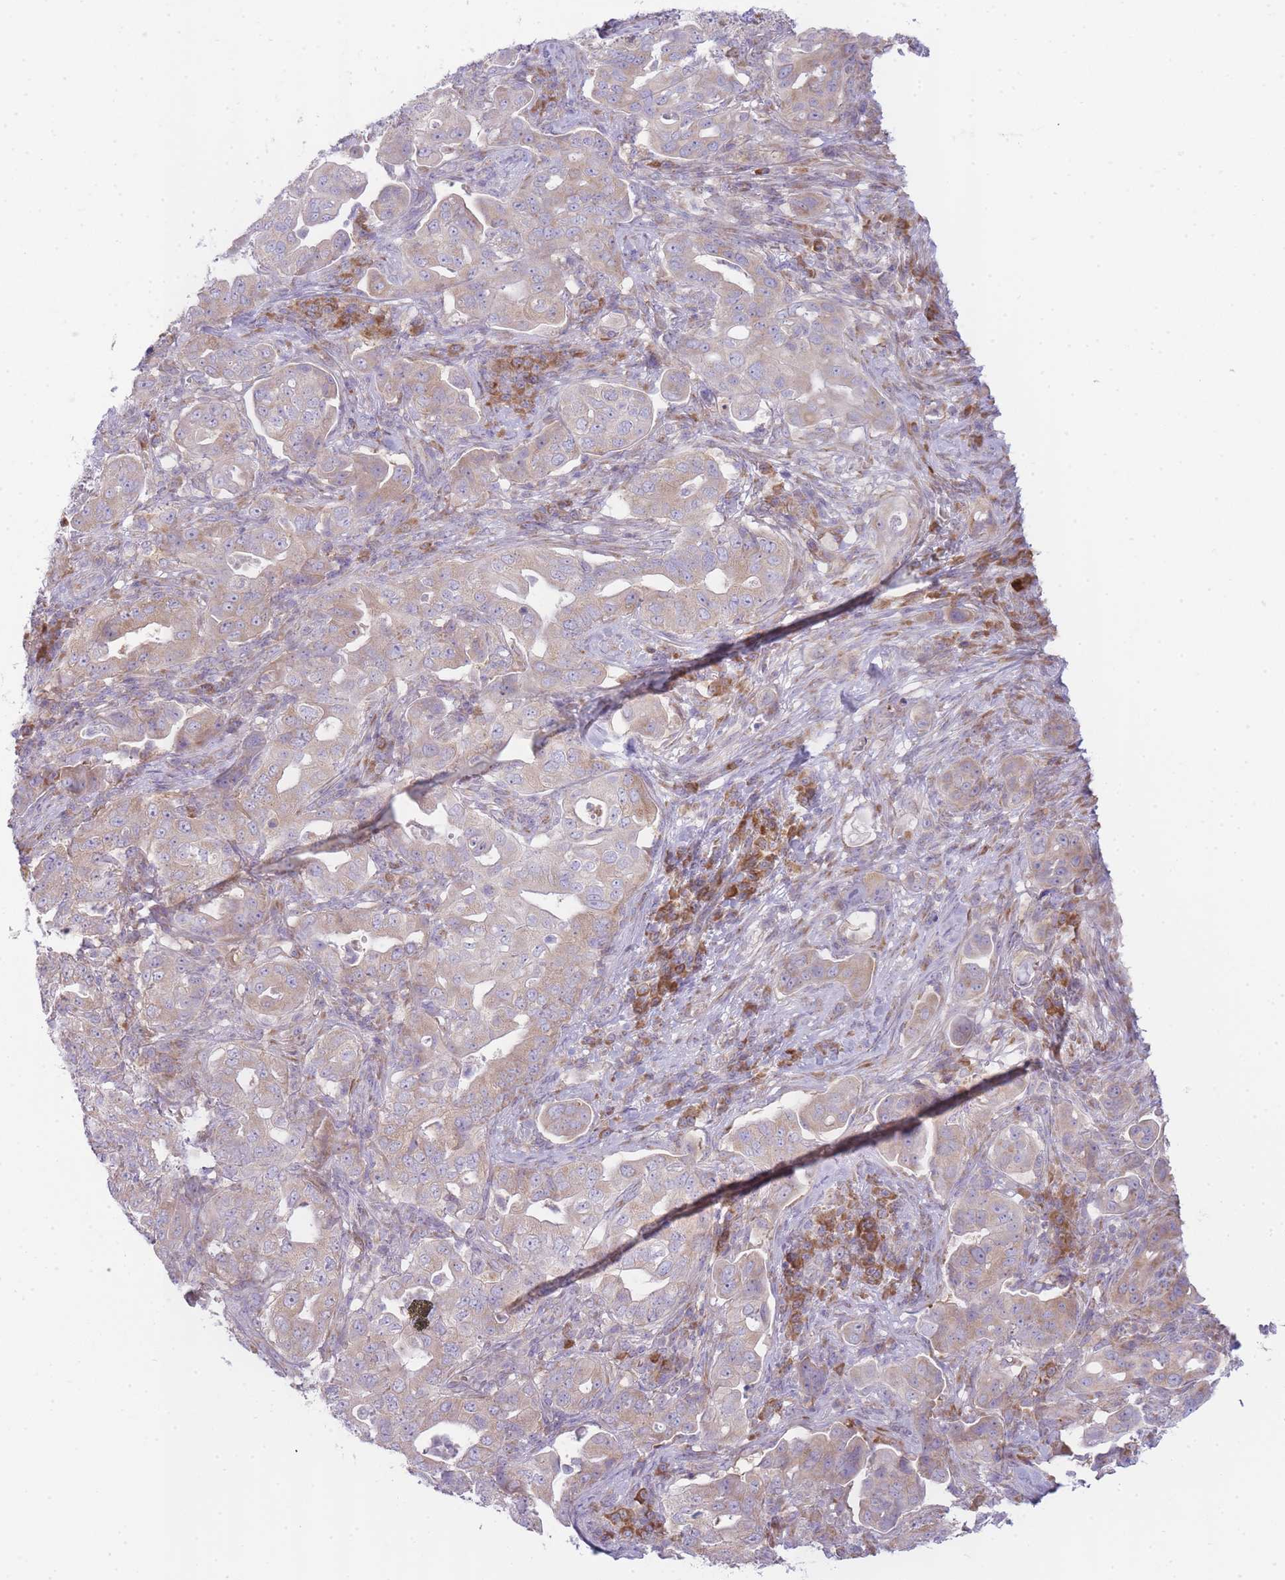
{"staining": {"intensity": "weak", "quantity": ">75%", "location": "cytoplasmic/membranous"}, "tissue": "pancreatic cancer", "cell_type": "Tumor cells", "image_type": "cancer", "snomed": [{"axis": "morphology", "description": "Normal tissue, NOS"}, {"axis": "morphology", "description": "Adenocarcinoma, NOS"}, {"axis": "topography", "description": "Lymph node"}, {"axis": "topography", "description": "Pancreas"}], "caption": "A high-resolution photomicrograph shows immunohistochemistry (IHC) staining of pancreatic adenocarcinoma, which demonstrates weak cytoplasmic/membranous expression in approximately >75% of tumor cells. Immunohistochemistry stains the protein in brown and the nuclei are stained blue.", "gene": "OR5L2", "patient": {"sex": "female", "age": 67}}